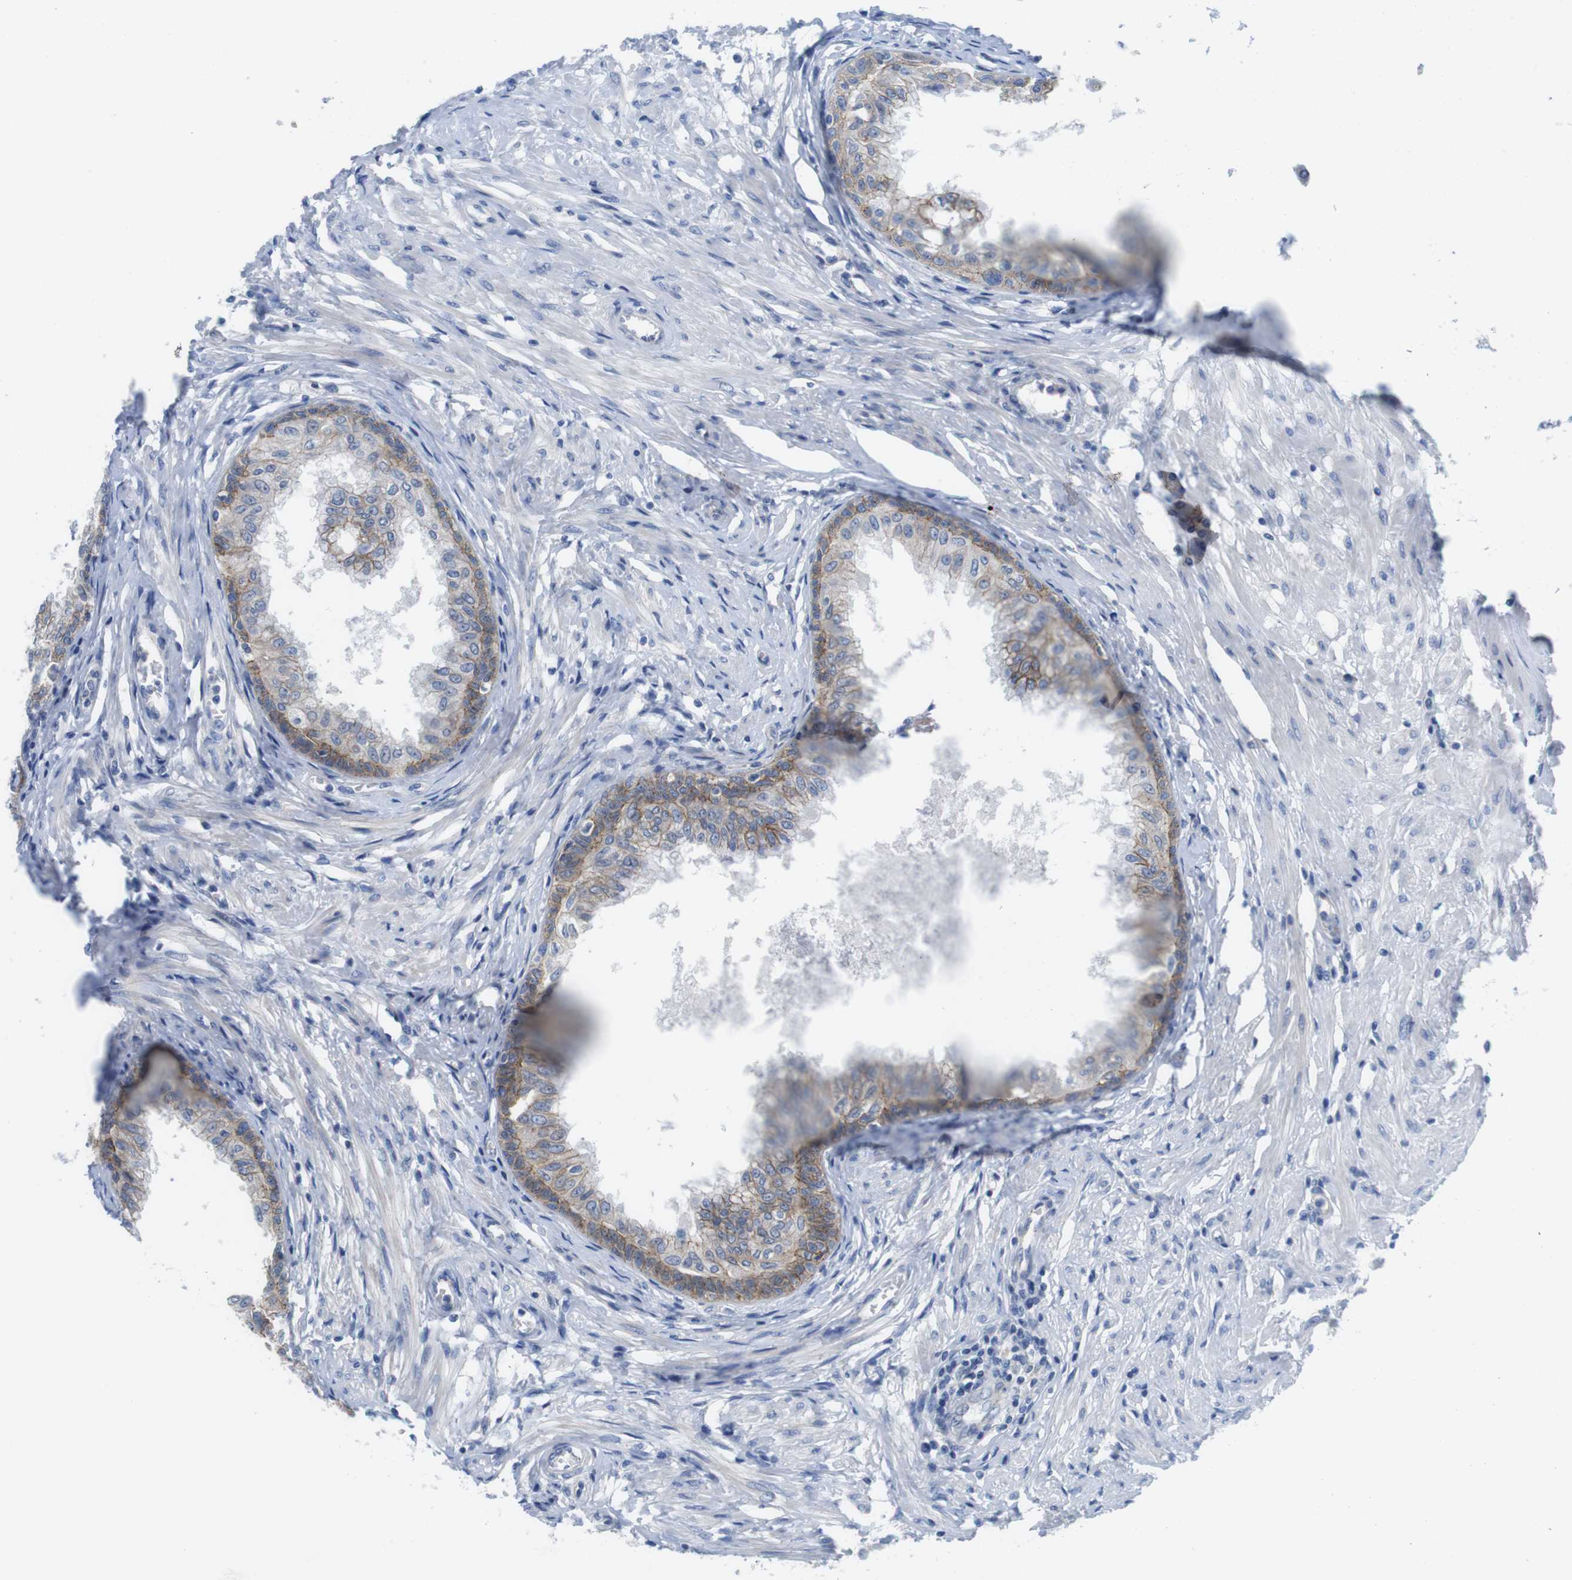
{"staining": {"intensity": "moderate", "quantity": "25%-75%", "location": "cytoplasmic/membranous"}, "tissue": "prostate", "cell_type": "Glandular cells", "image_type": "normal", "snomed": [{"axis": "morphology", "description": "Normal tissue, NOS"}, {"axis": "topography", "description": "Prostate"}, {"axis": "topography", "description": "Seminal veicle"}], "caption": "An immunohistochemistry (IHC) histopathology image of unremarkable tissue is shown. Protein staining in brown highlights moderate cytoplasmic/membranous positivity in prostate within glandular cells. (DAB IHC, brown staining for protein, blue staining for nuclei).", "gene": "SCRIB", "patient": {"sex": "male", "age": 60}}